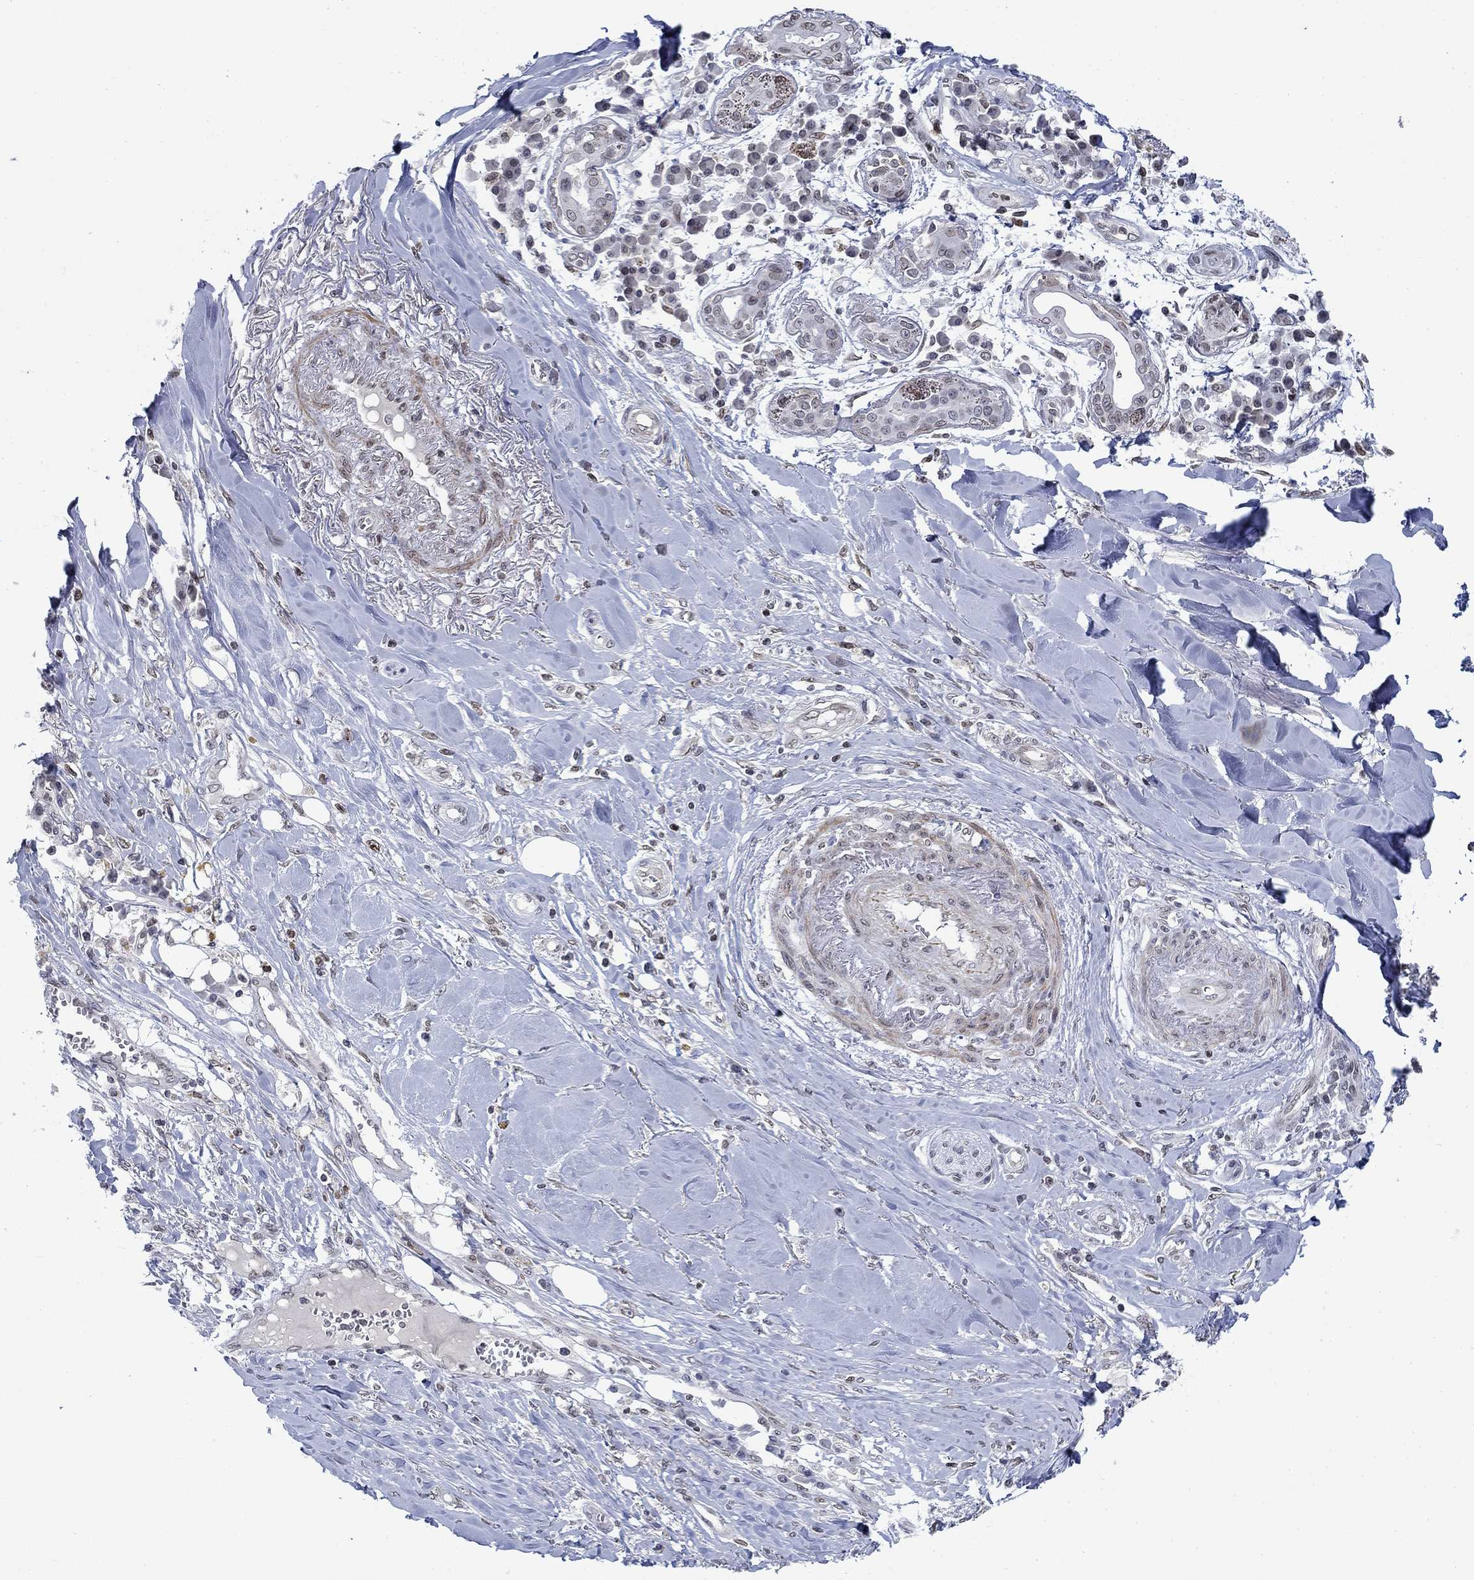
{"staining": {"intensity": "weak", "quantity": "25%-75%", "location": "cytoplasmic/membranous,nuclear"}, "tissue": "skin cancer", "cell_type": "Tumor cells", "image_type": "cancer", "snomed": [{"axis": "morphology", "description": "Squamous cell carcinoma, NOS"}, {"axis": "topography", "description": "Skin"}], "caption": "Squamous cell carcinoma (skin) stained with immunohistochemistry exhibits weak cytoplasmic/membranous and nuclear positivity in about 25%-75% of tumor cells.", "gene": "TOR1AIP1", "patient": {"sex": "male", "age": 82}}